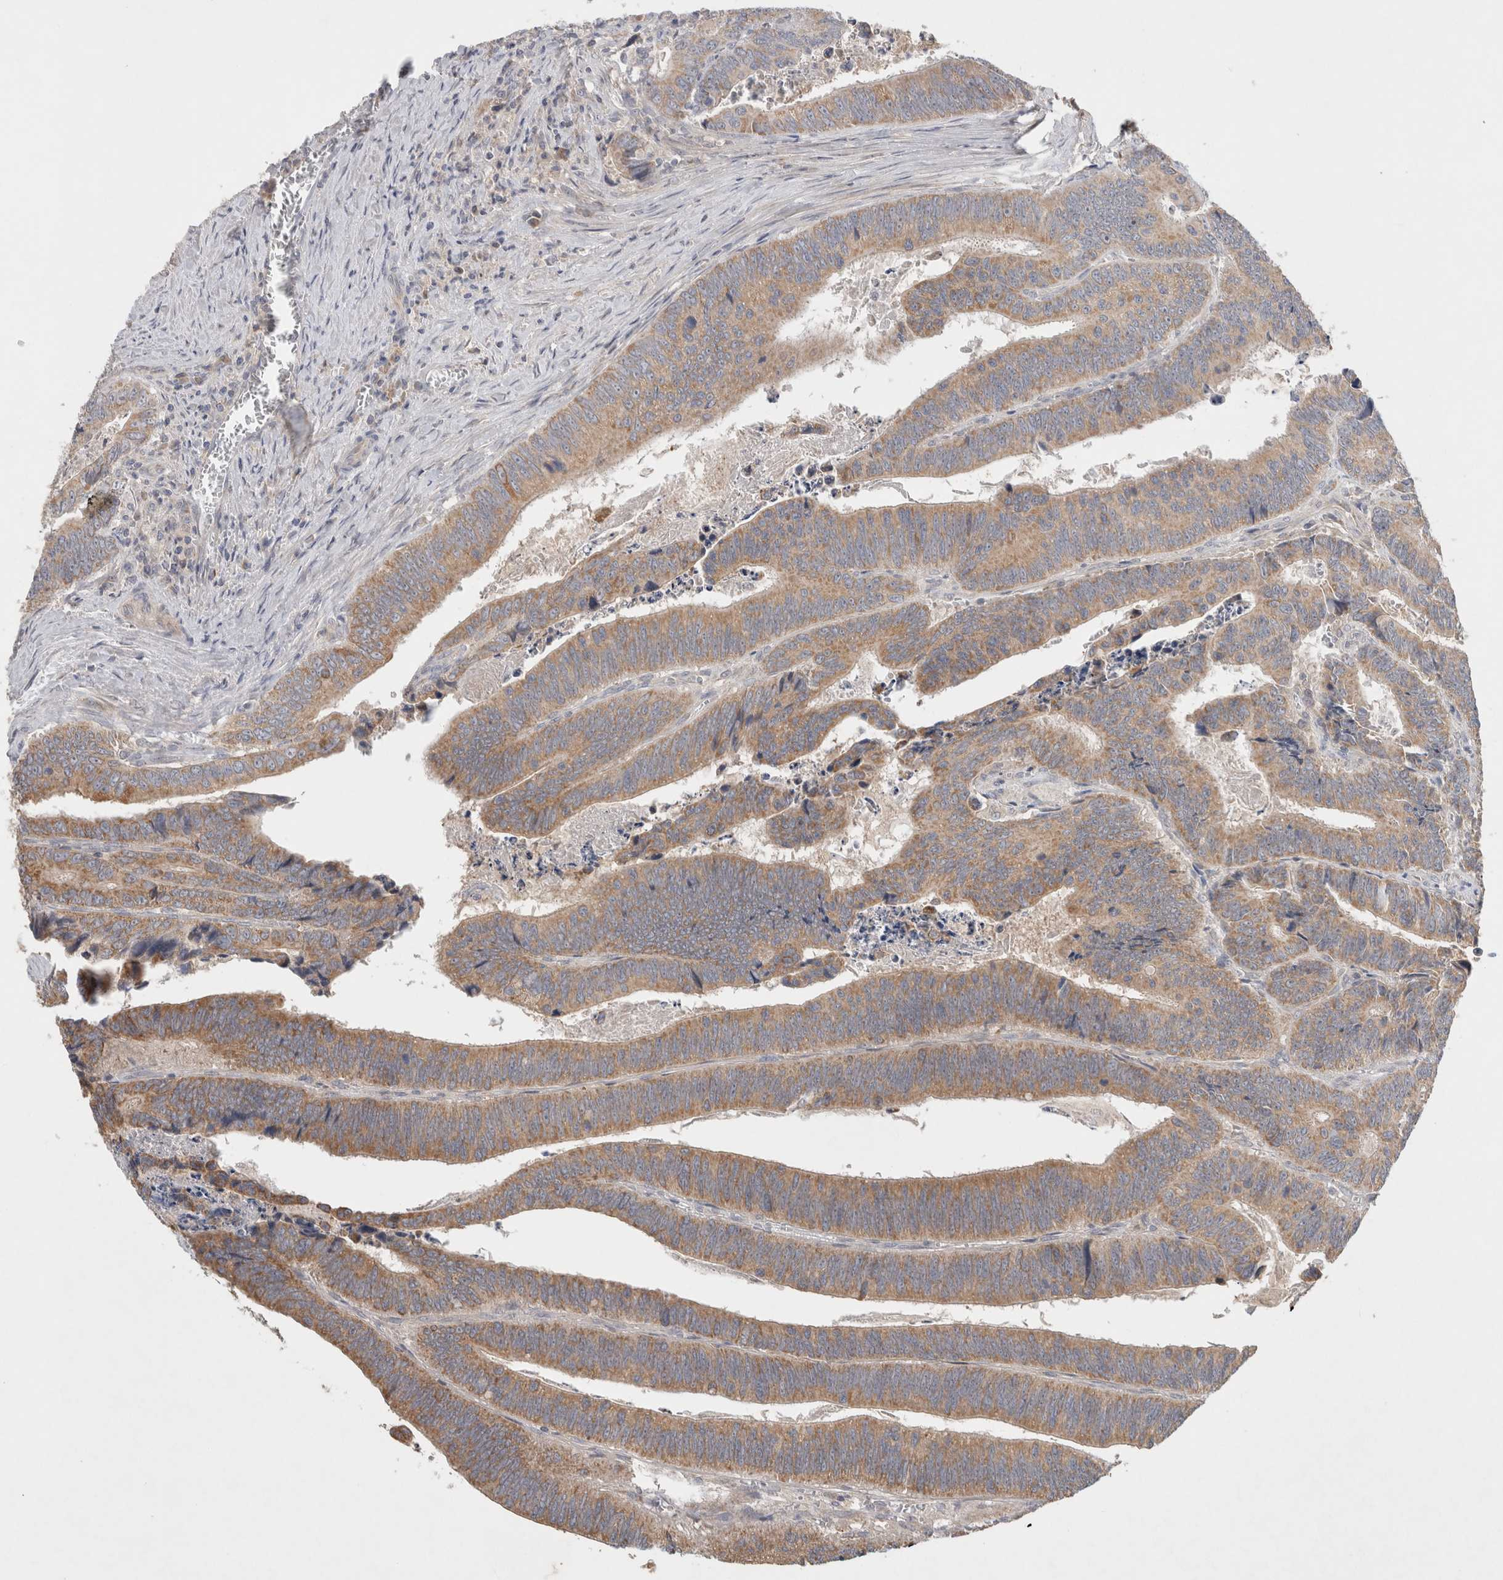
{"staining": {"intensity": "moderate", "quantity": ">75%", "location": "cytoplasmic/membranous"}, "tissue": "colorectal cancer", "cell_type": "Tumor cells", "image_type": "cancer", "snomed": [{"axis": "morphology", "description": "Inflammation, NOS"}, {"axis": "morphology", "description": "Adenocarcinoma, NOS"}, {"axis": "topography", "description": "Colon"}], "caption": "The histopathology image displays immunohistochemical staining of adenocarcinoma (colorectal). There is moderate cytoplasmic/membranous expression is present in approximately >75% of tumor cells.", "gene": "SERAC1", "patient": {"sex": "male", "age": 72}}